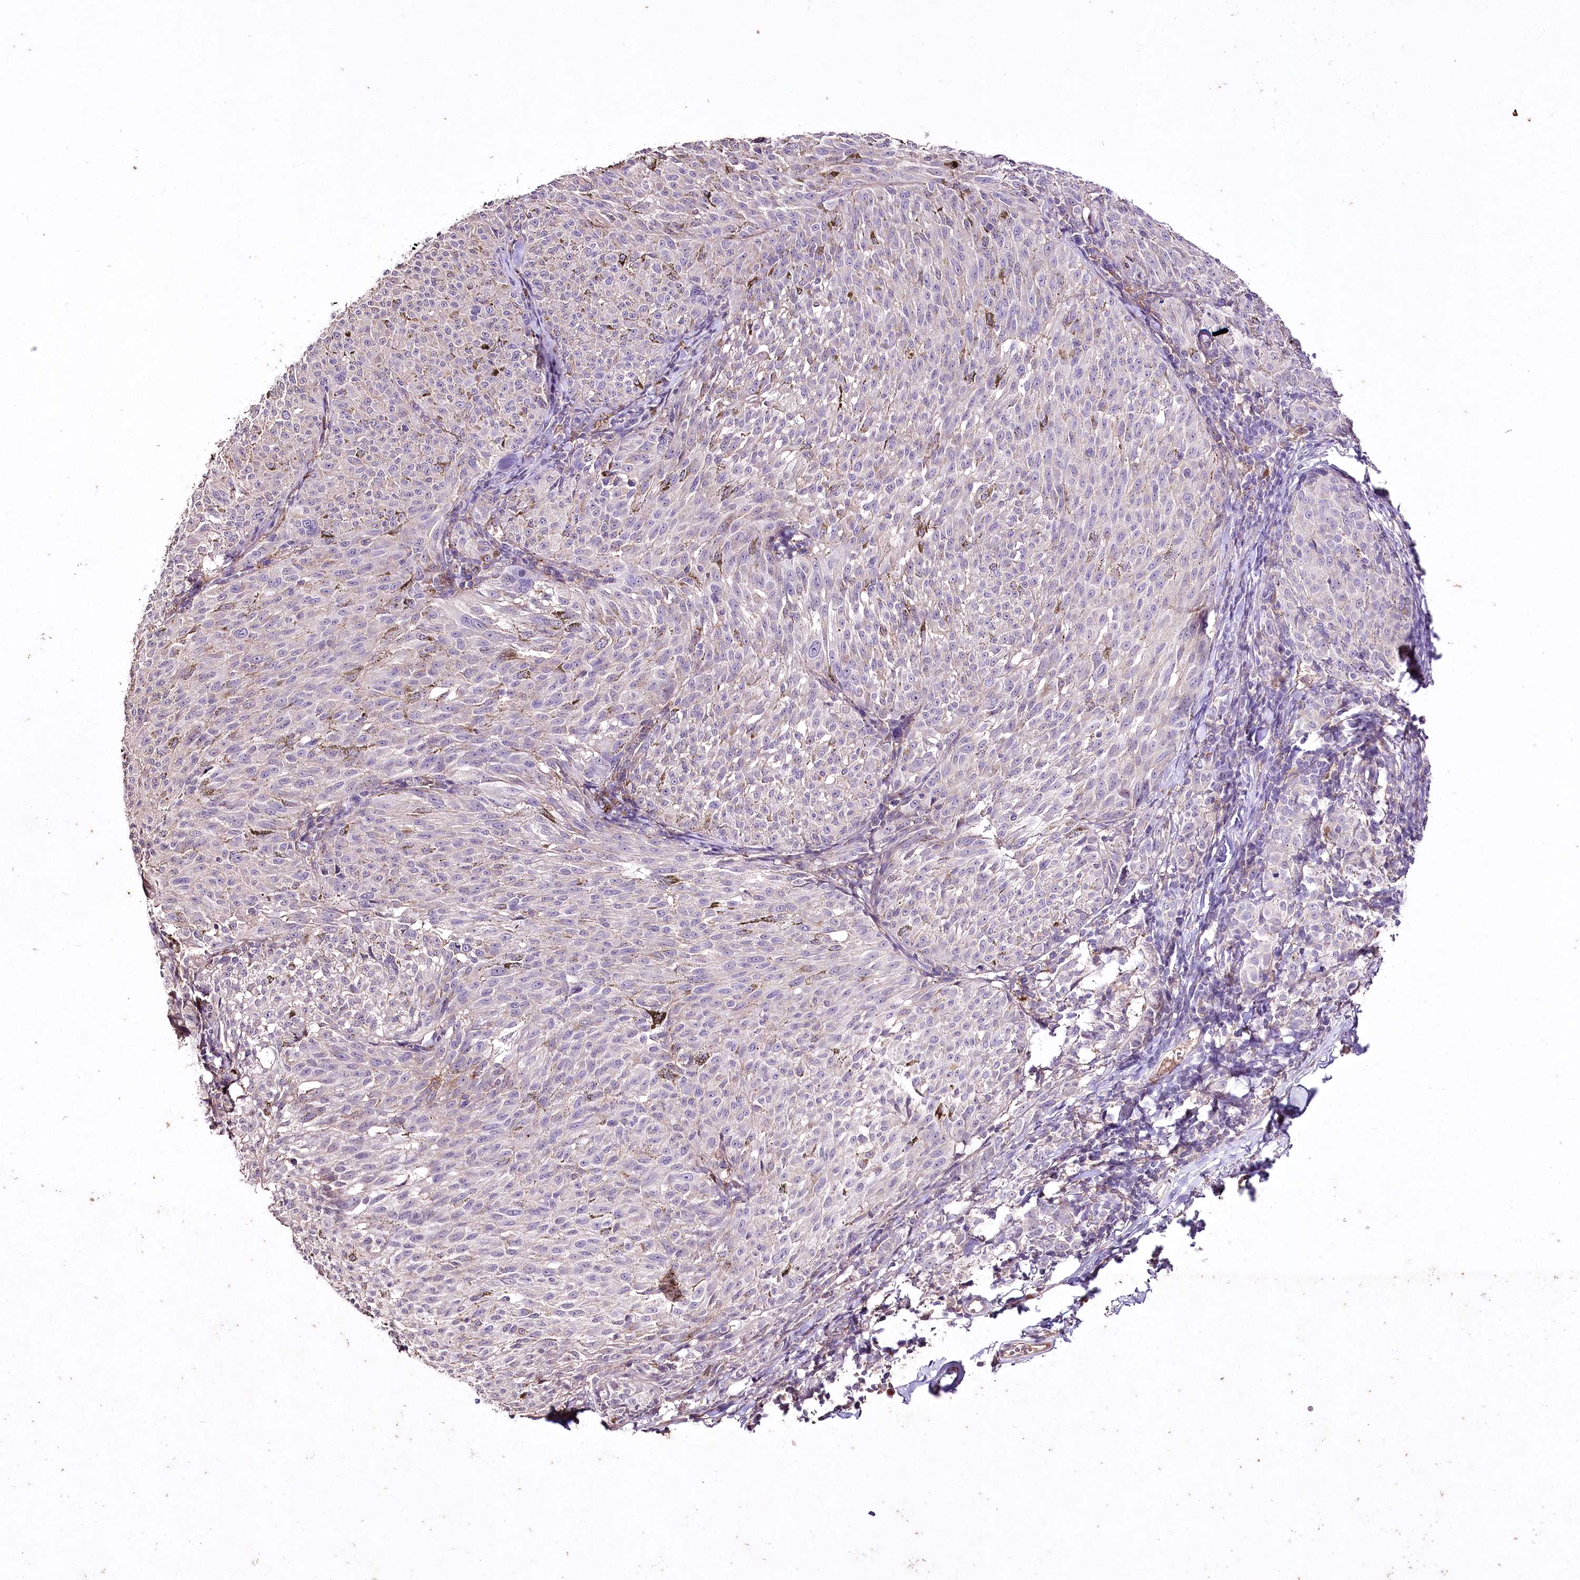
{"staining": {"intensity": "negative", "quantity": "none", "location": "none"}, "tissue": "melanoma", "cell_type": "Tumor cells", "image_type": "cancer", "snomed": [{"axis": "morphology", "description": "Malignant melanoma, NOS"}, {"axis": "topography", "description": "Skin"}], "caption": "The photomicrograph shows no staining of tumor cells in melanoma.", "gene": "ENPP1", "patient": {"sex": "female", "age": 72}}